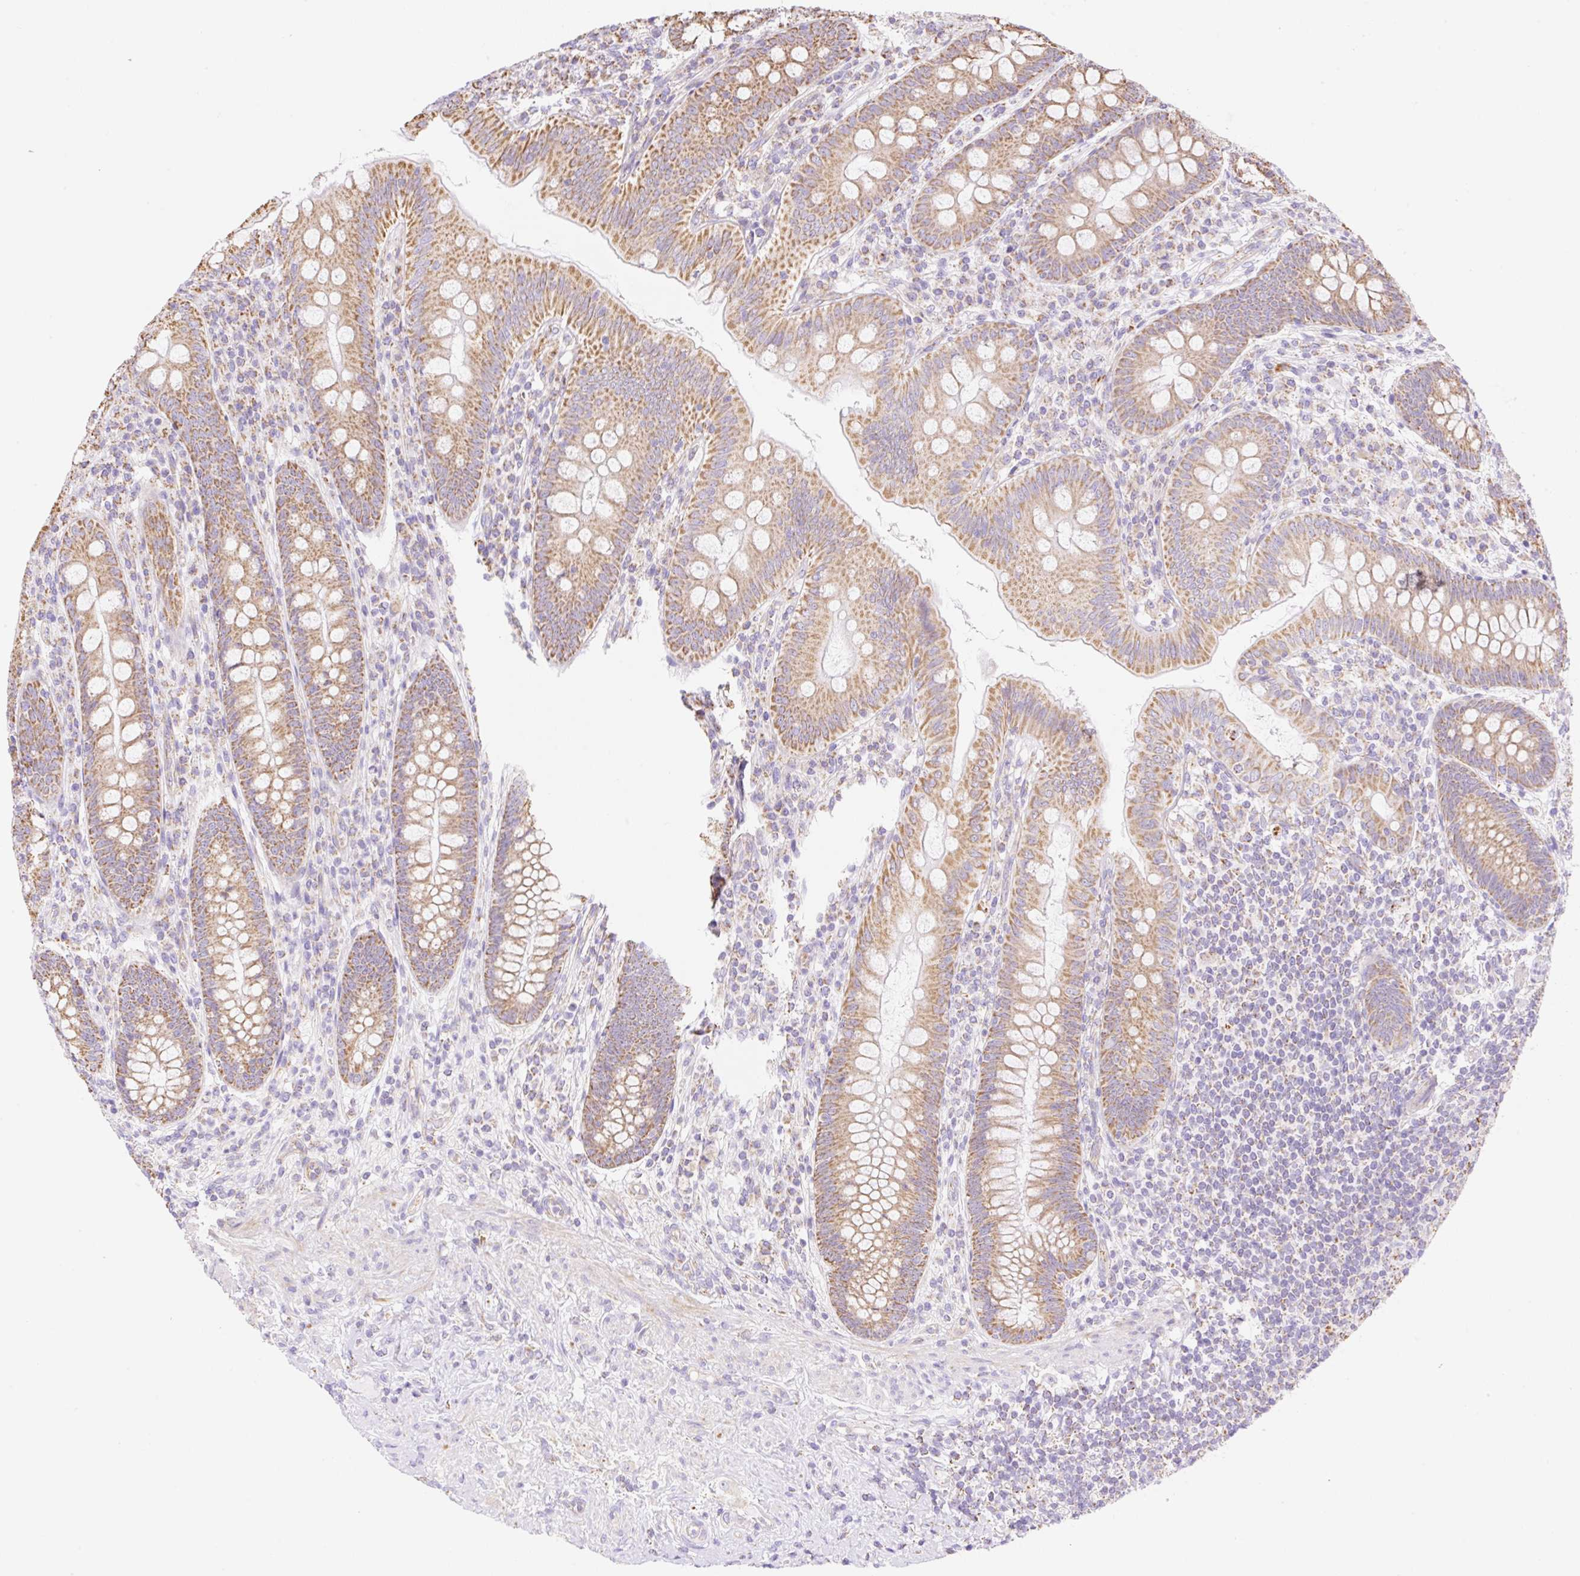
{"staining": {"intensity": "moderate", "quantity": ">75%", "location": "cytoplasmic/membranous"}, "tissue": "appendix", "cell_type": "Glandular cells", "image_type": "normal", "snomed": [{"axis": "morphology", "description": "Normal tissue, NOS"}, {"axis": "topography", "description": "Appendix"}], "caption": "Normal appendix exhibits moderate cytoplasmic/membranous positivity in about >75% of glandular cells (brown staining indicates protein expression, while blue staining denotes nuclei)..", "gene": "ESAM", "patient": {"sex": "male", "age": 71}}